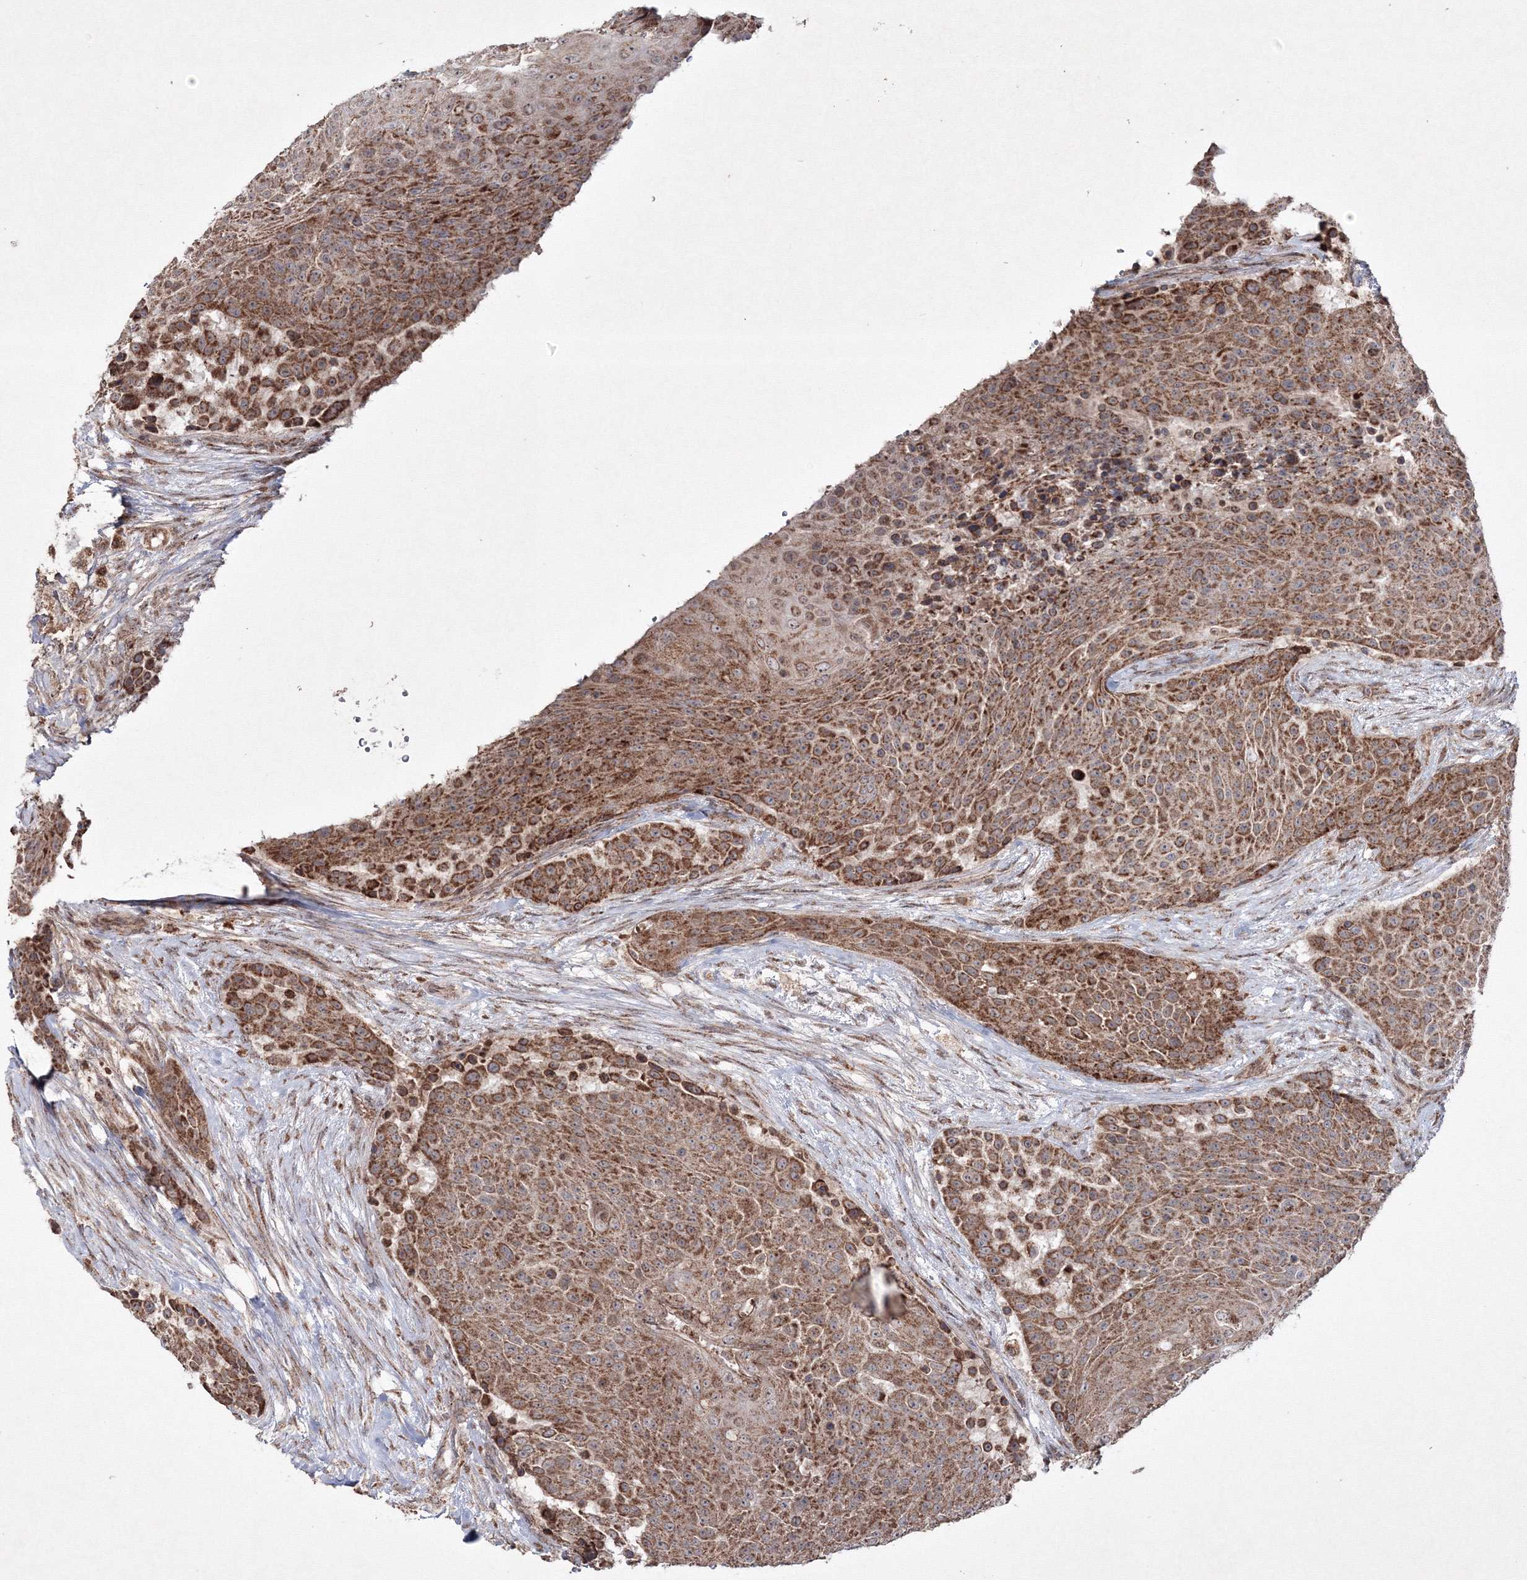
{"staining": {"intensity": "moderate", "quantity": ">75%", "location": "cytoplasmic/membranous"}, "tissue": "urothelial cancer", "cell_type": "Tumor cells", "image_type": "cancer", "snomed": [{"axis": "morphology", "description": "Urothelial carcinoma, High grade"}, {"axis": "topography", "description": "Urinary bladder"}], "caption": "About >75% of tumor cells in urothelial carcinoma (high-grade) display moderate cytoplasmic/membranous protein positivity as visualized by brown immunohistochemical staining.", "gene": "PEX13", "patient": {"sex": "female", "age": 63}}